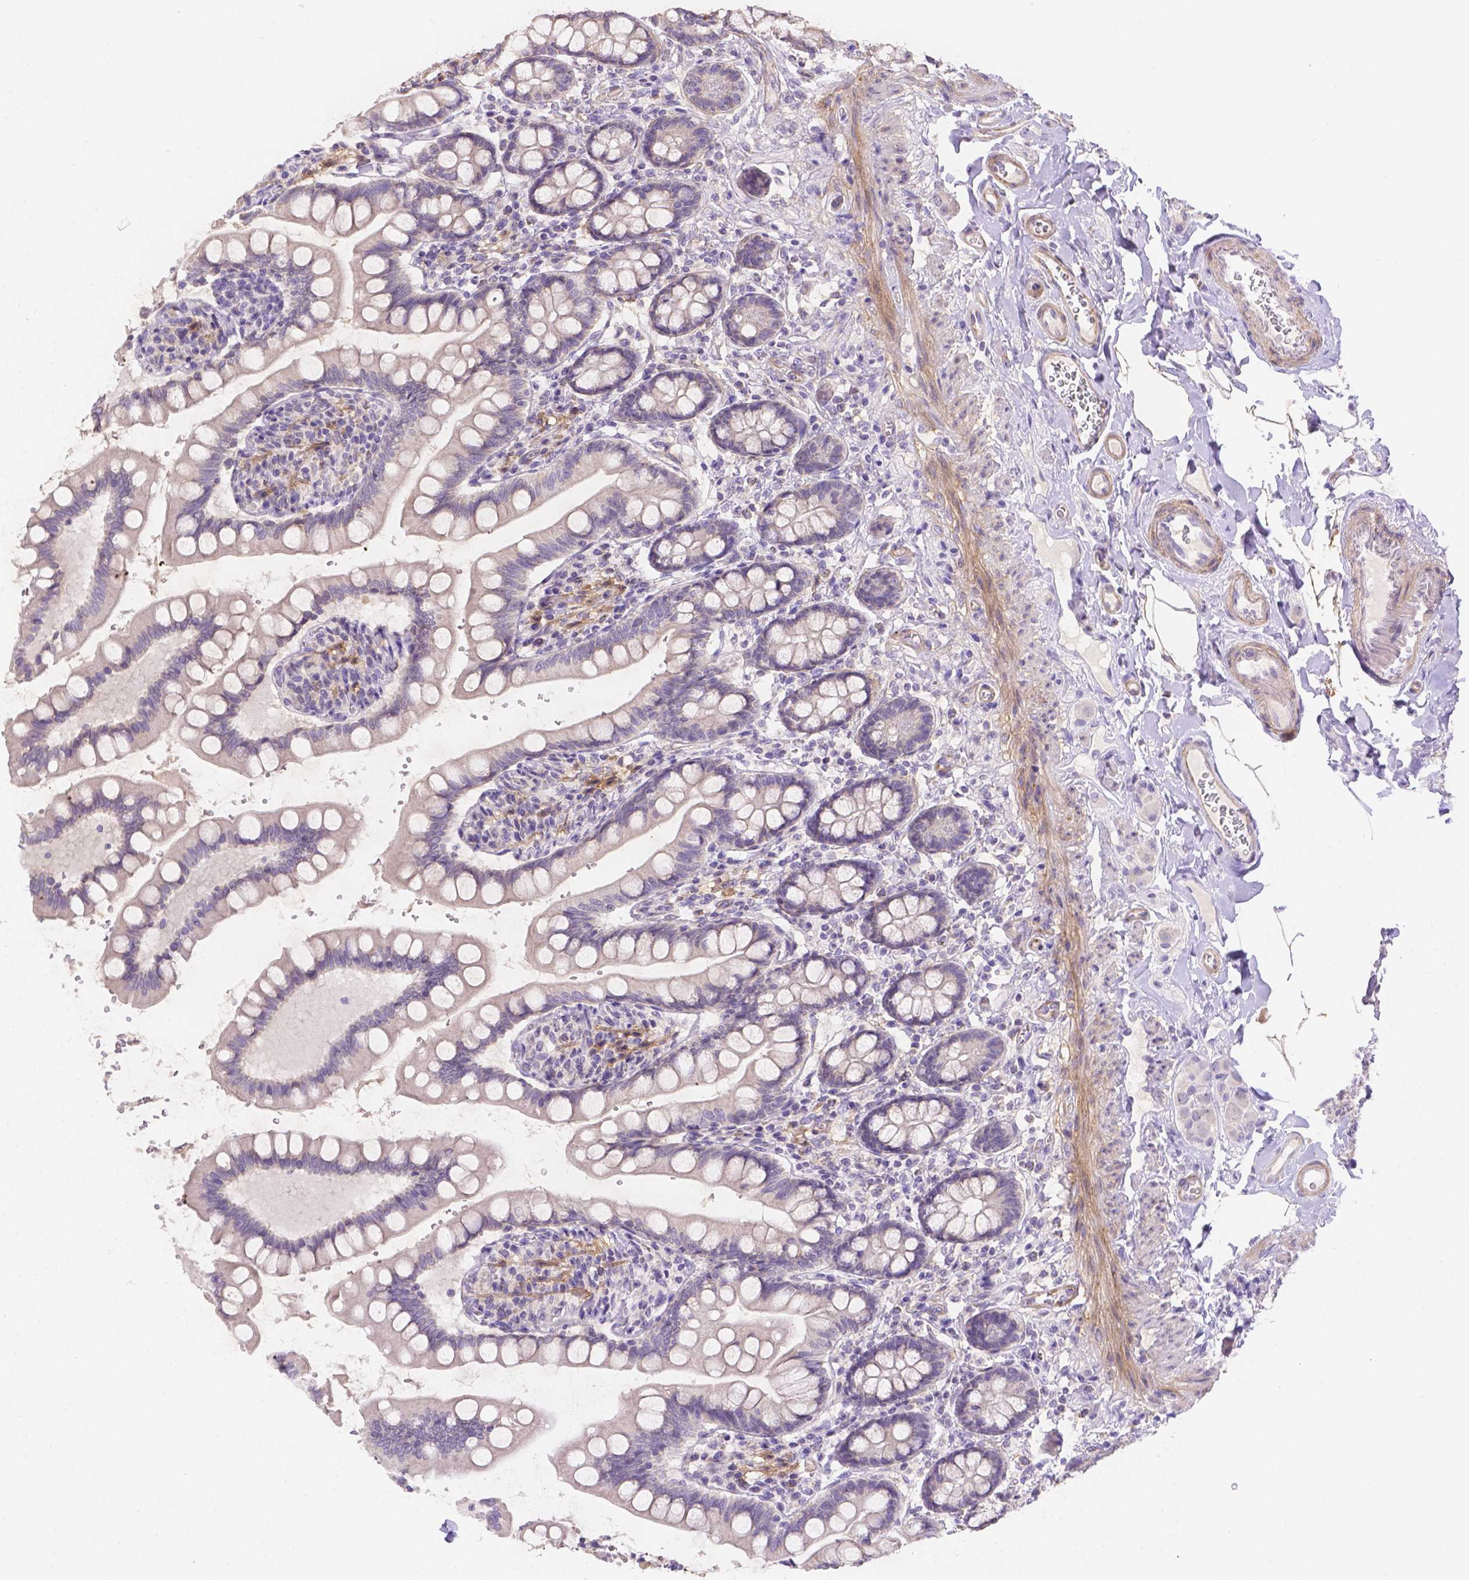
{"staining": {"intensity": "negative", "quantity": "none", "location": "none"}, "tissue": "small intestine", "cell_type": "Glandular cells", "image_type": "normal", "snomed": [{"axis": "morphology", "description": "Normal tissue, NOS"}, {"axis": "topography", "description": "Small intestine"}], "caption": "Immunohistochemistry (IHC) image of benign small intestine: small intestine stained with DAB (3,3'-diaminobenzidine) displays no significant protein staining in glandular cells.", "gene": "NXPE2", "patient": {"sex": "female", "age": 56}}